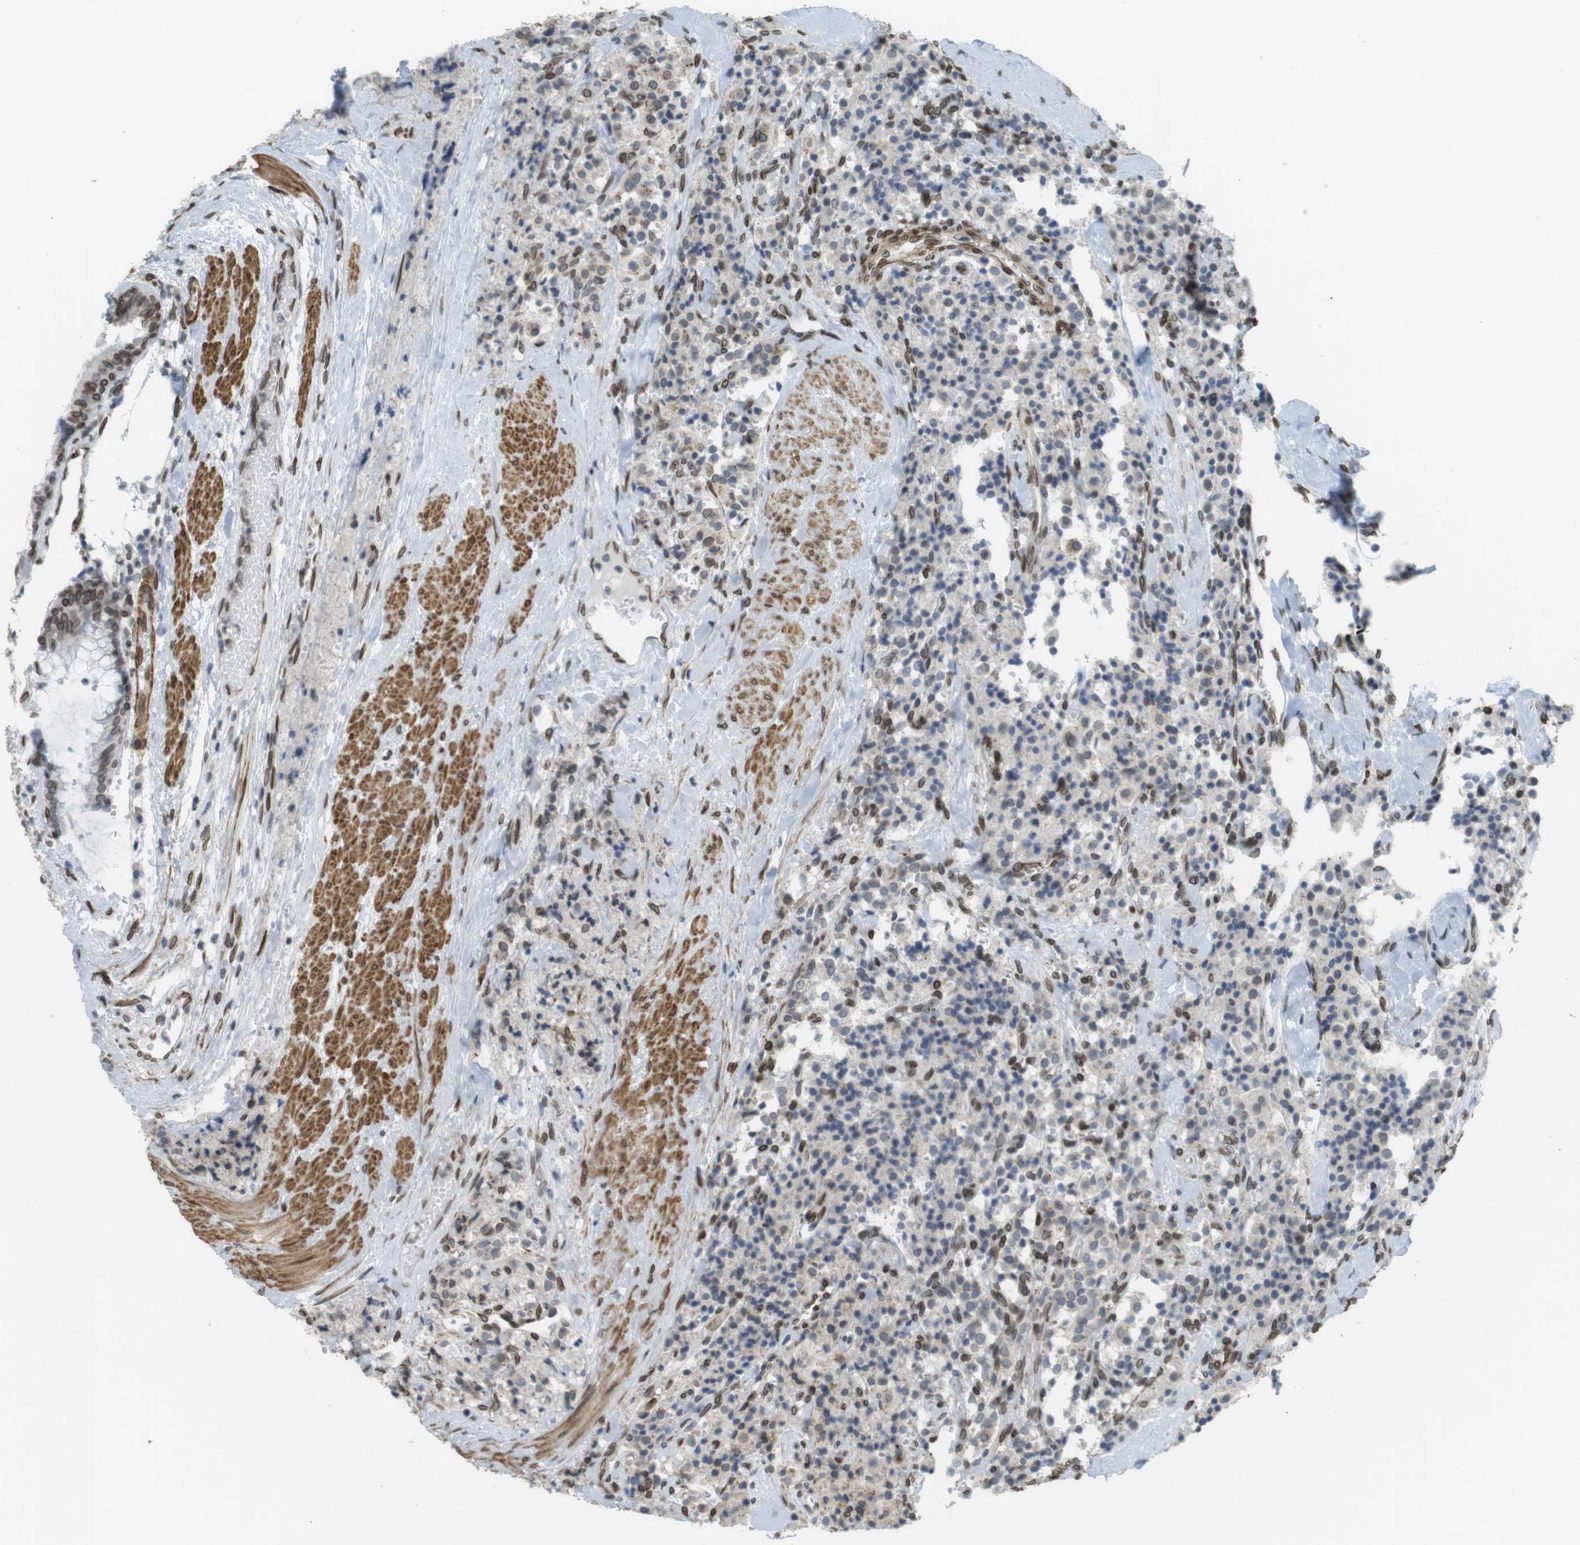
{"staining": {"intensity": "negative", "quantity": "none", "location": "none"}, "tissue": "carcinoid", "cell_type": "Tumor cells", "image_type": "cancer", "snomed": [{"axis": "morphology", "description": "Carcinoid, malignant, NOS"}, {"axis": "topography", "description": "Lung"}], "caption": "Carcinoid (malignant) was stained to show a protein in brown. There is no significant expression in tumor cells.", "gene": "ARL6IP6", "patient": {"sex": "male", "age": 30}}